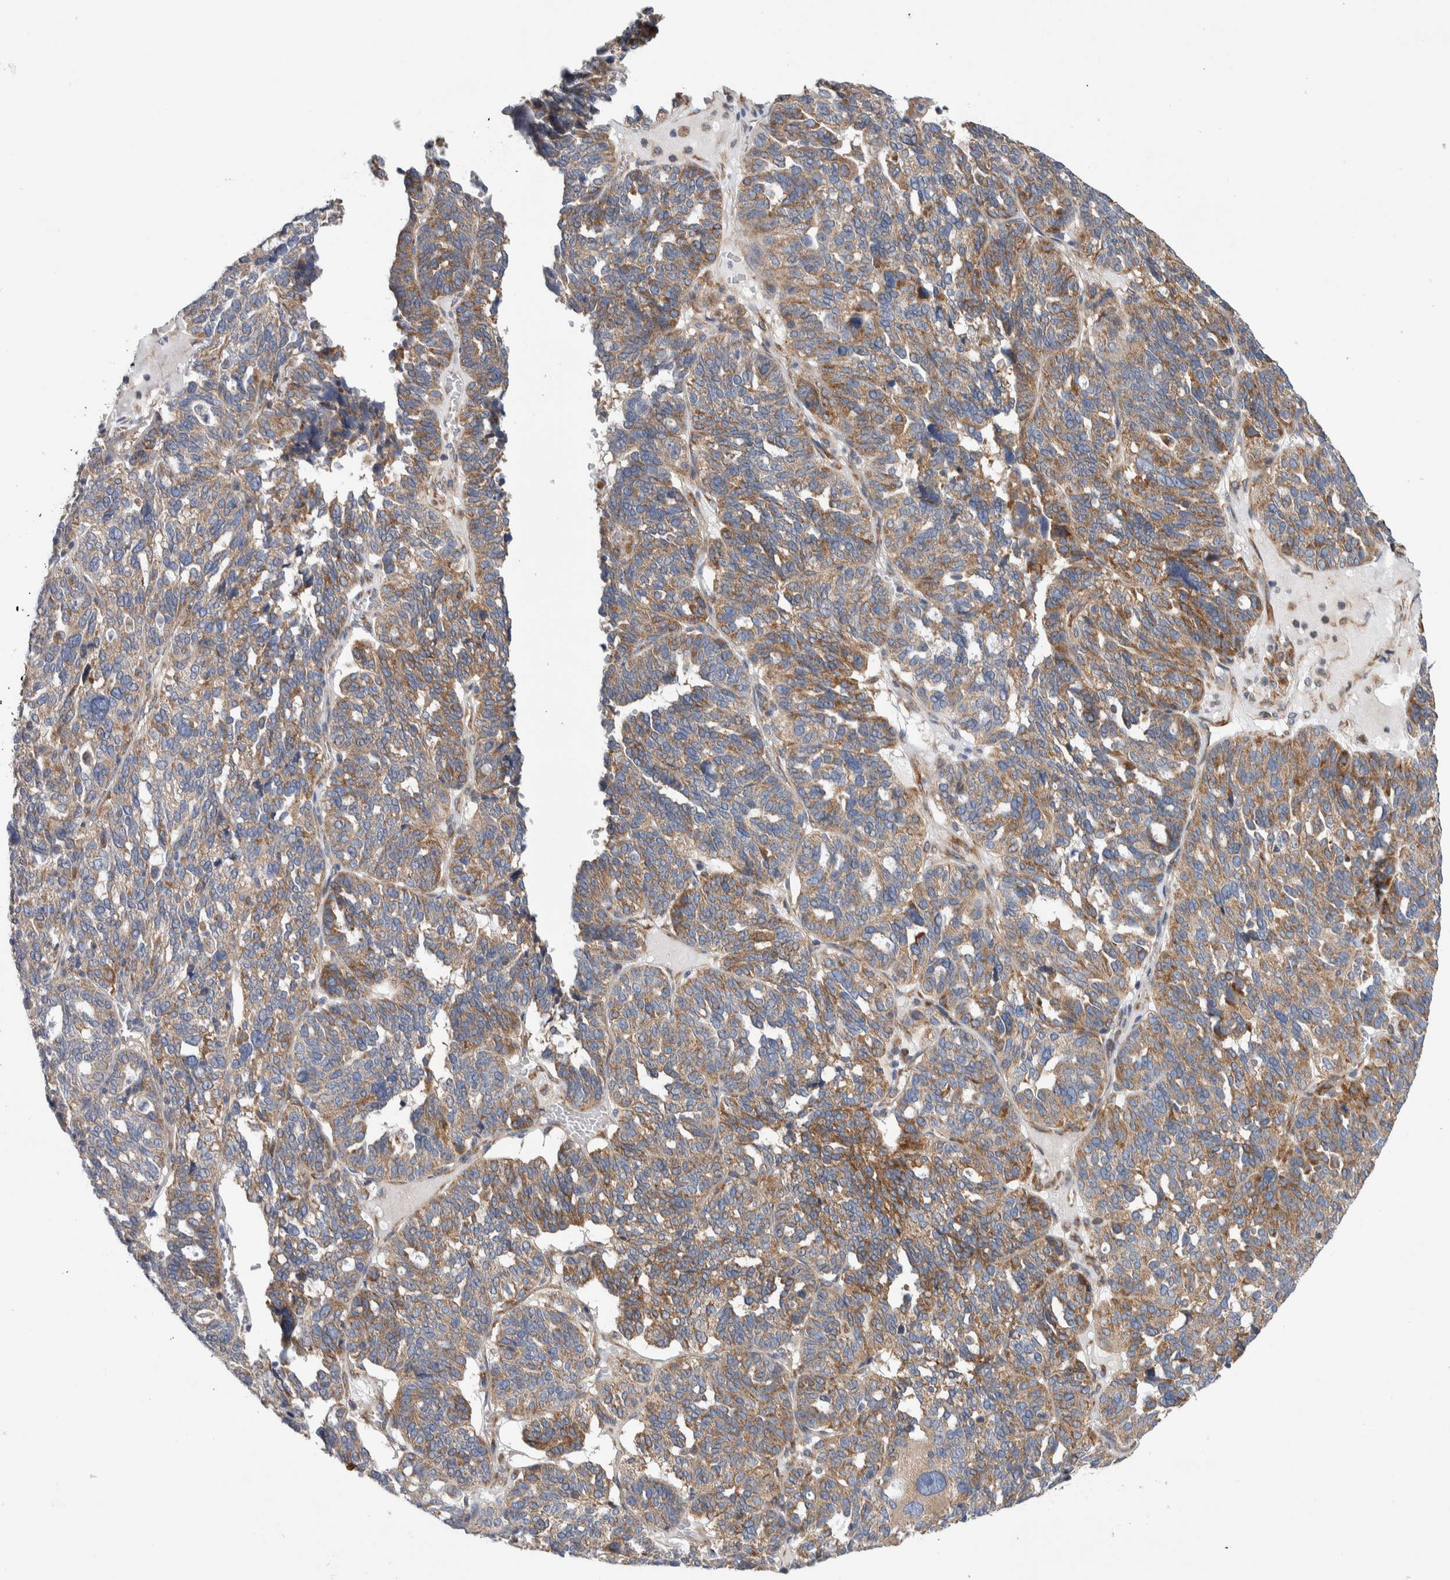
{"staining": {"intensity": "moderate", "quantity": ">75%", "location": "cytoplasmic/membranous"}, "tissue": "ovarian cancer", "cell_type": "Tumor cells", "image_type": "cancer", "snomed": [{"axis": "morphology", "description": "Cystadenocarcinoma, serous, NOS"}, {"axis": "topography", "description": "Ovary"}], "caption": "Moderate cytoplasmic/membranous protein expression is appreciated in about >75% of tumor cells in ovarian serous cystadenocarcinoma.", "gene": "RACK1", "patient": {"sex": "female", "age": 59}}